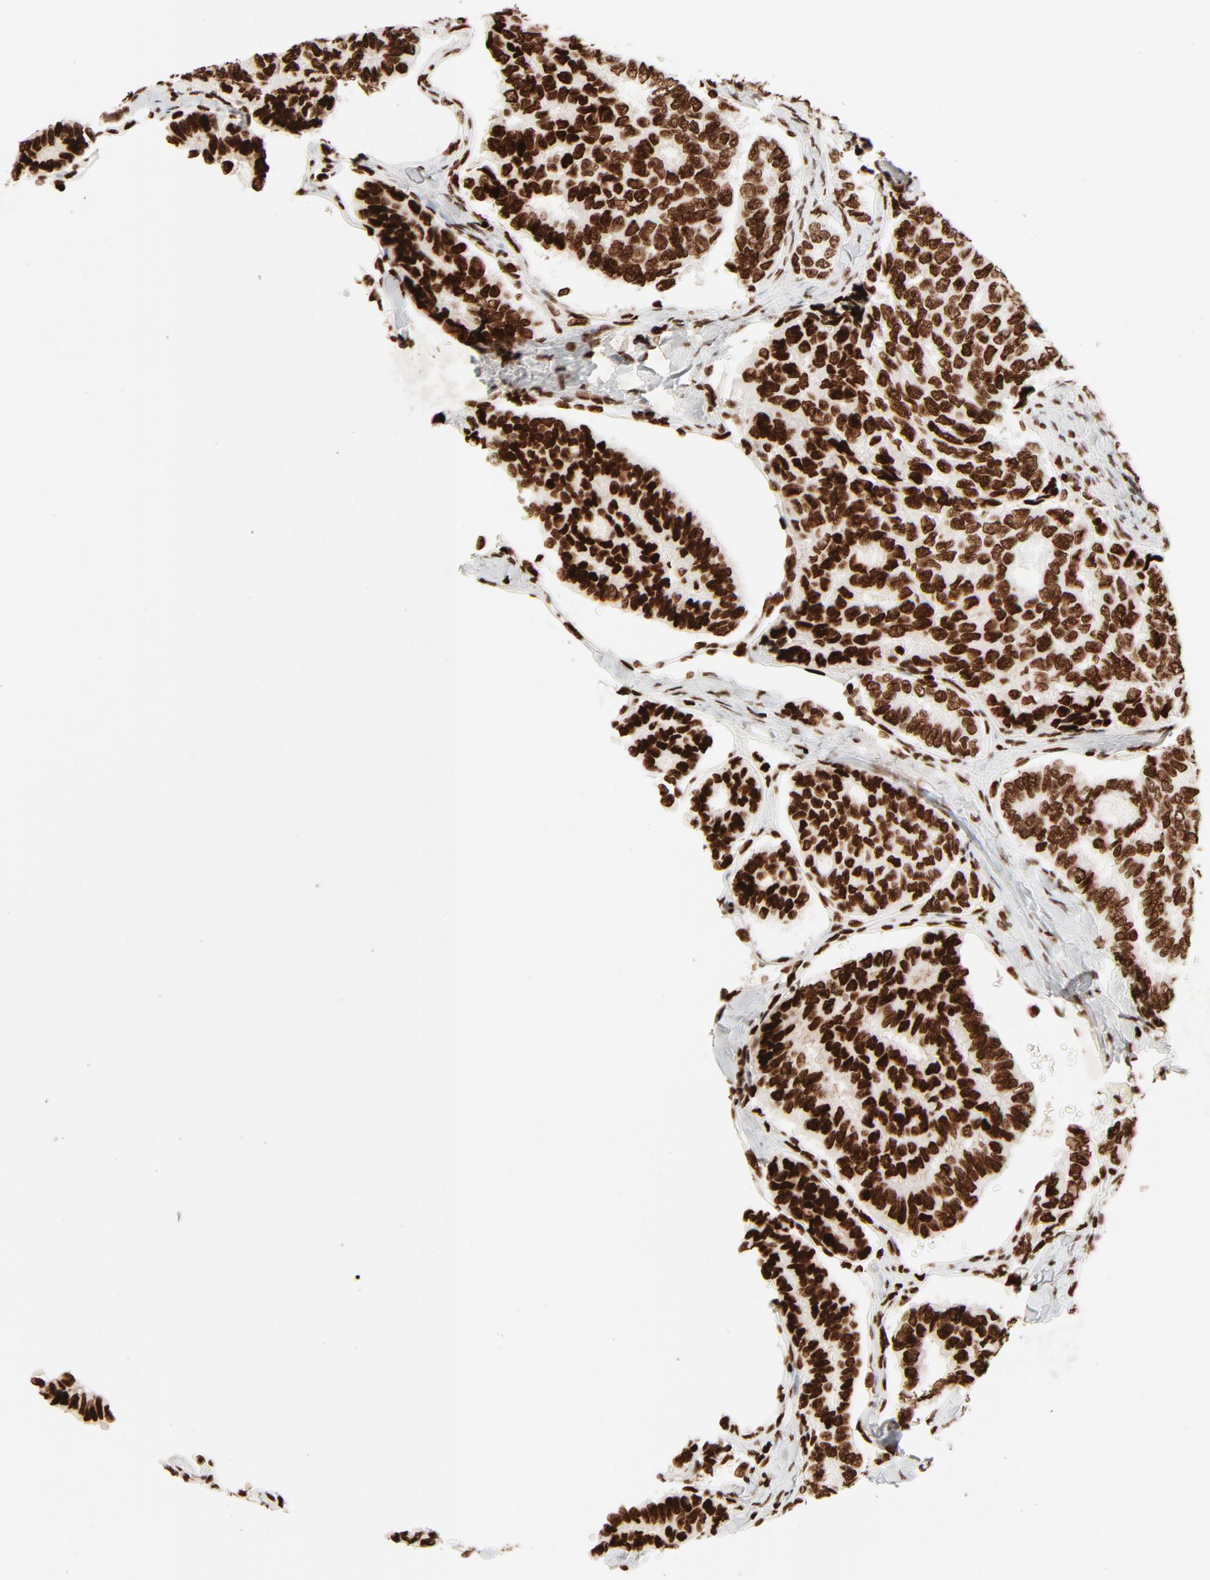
{"staining": {"intensity": "strong", "quantity": ">75%", "location": "nuclear"}, "tissue": "thyroid cancer", "cell_type": "Tumor cells", "image_type": "cancer", "snomed": [{"axis": "morphology", "description": "Papillary adenocarcinoma, NOS"}, {"axis": "topography", "description": "Thyroid gland"}], "caption": "IHC staining of thyroid cancer, which exhibits high levels of strong nuclear expression in about >75% of tumor cells indicating strong nuclear protein positivity. The staining was performed using DAB (3,3'-diaminobenzidine) (brown) for protein detection and nuclei were counterstained in hematoxylin (blue).", "gene": "HMGB2", "patient": {"sex": "female", "age": 35}}